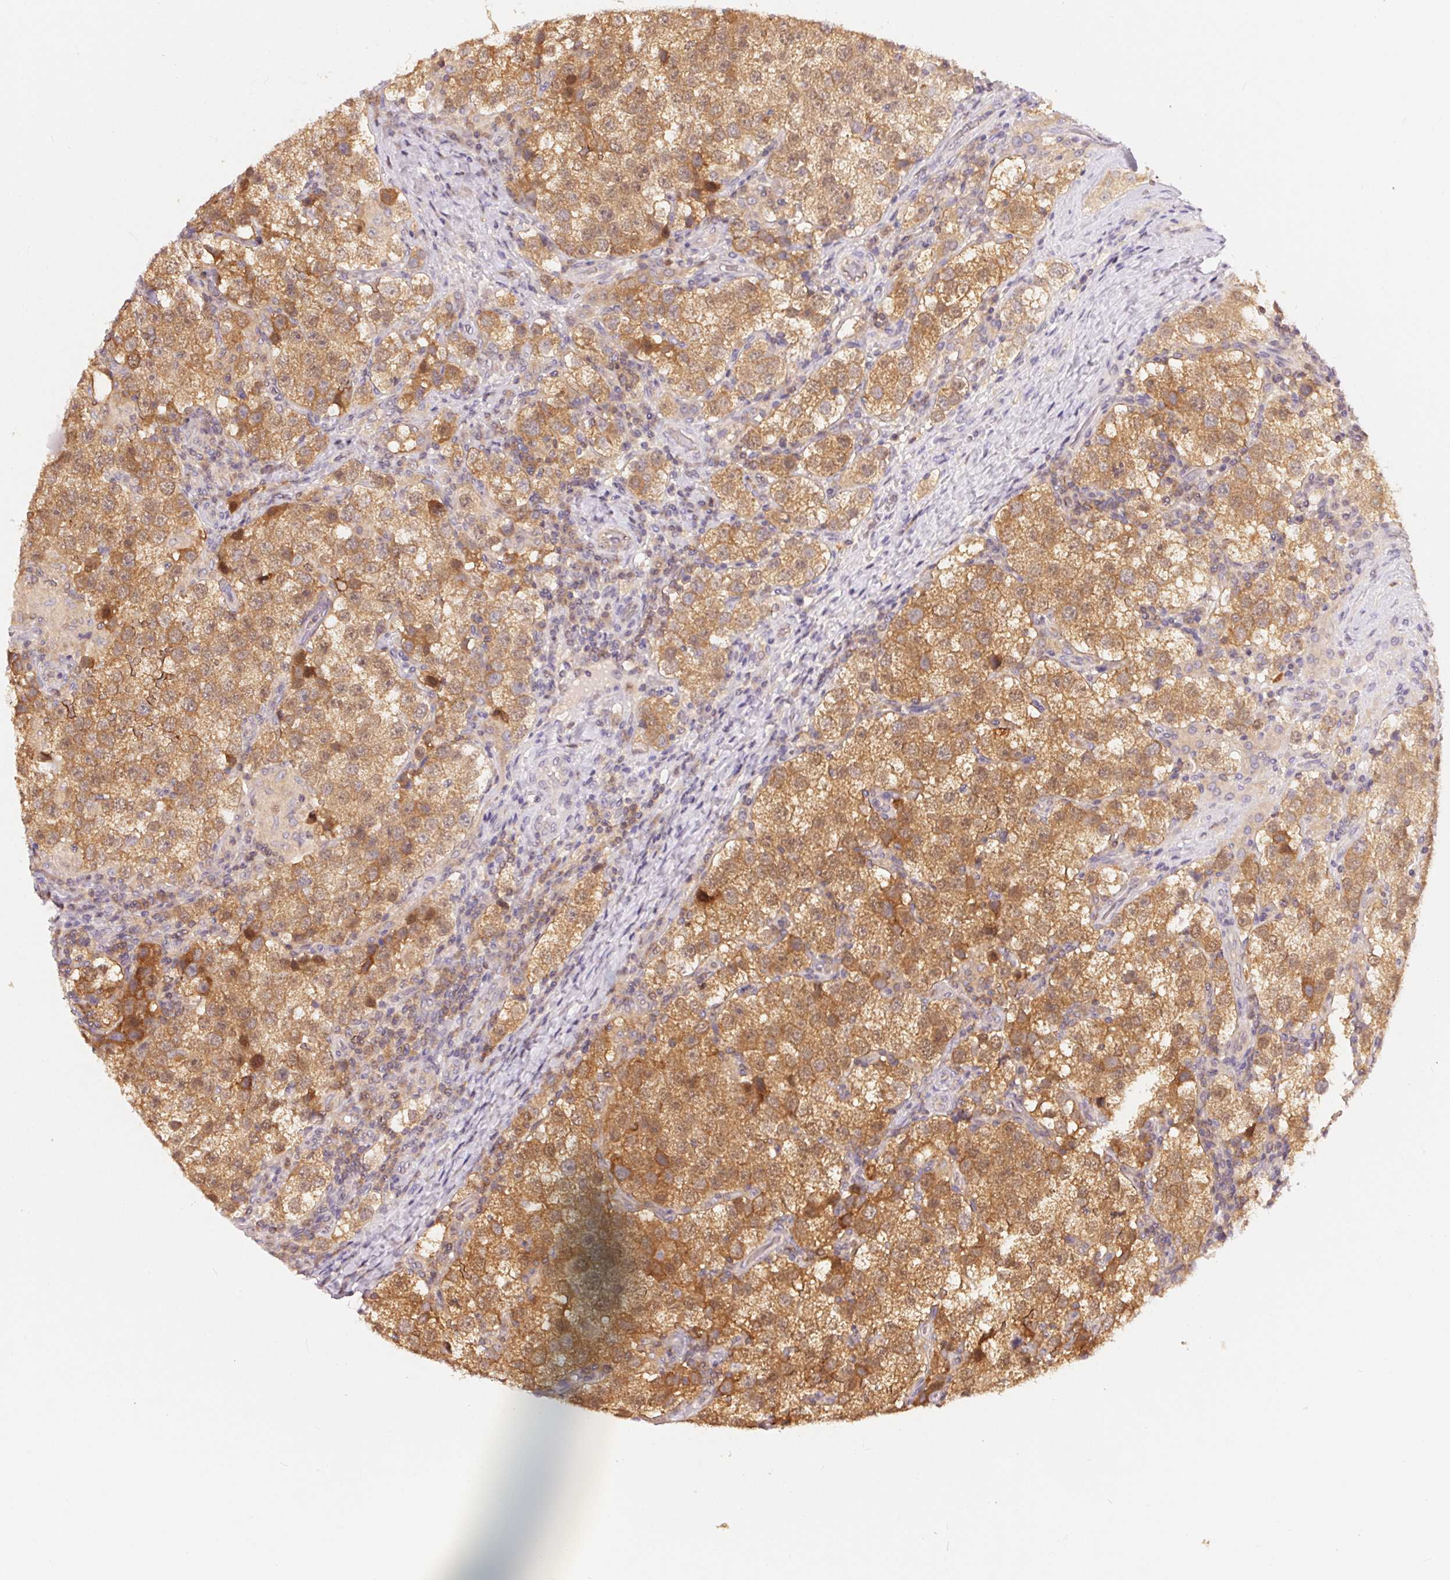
{"staining": {"intensity": "moderate", "quantity": ">75%", "location": "cytoplasmic/membranous"}, "tissue": "testis cancer", "cell_type": "Tumor cells", "image_type": "cancer", "snomed": [{"axis": "morphology", "description": "Seminoma, NOS"}, {"axis": "topography", "description": "Testis"}], "caption": "Seminoma (testis) tissue exhibits moderate cytoplasmic/membranous staining in approximately >75% of tumor cells, visualized by immunohistochemistry.", "gene": "BLMH", "patient": {"sex": "male", "age": 37}}